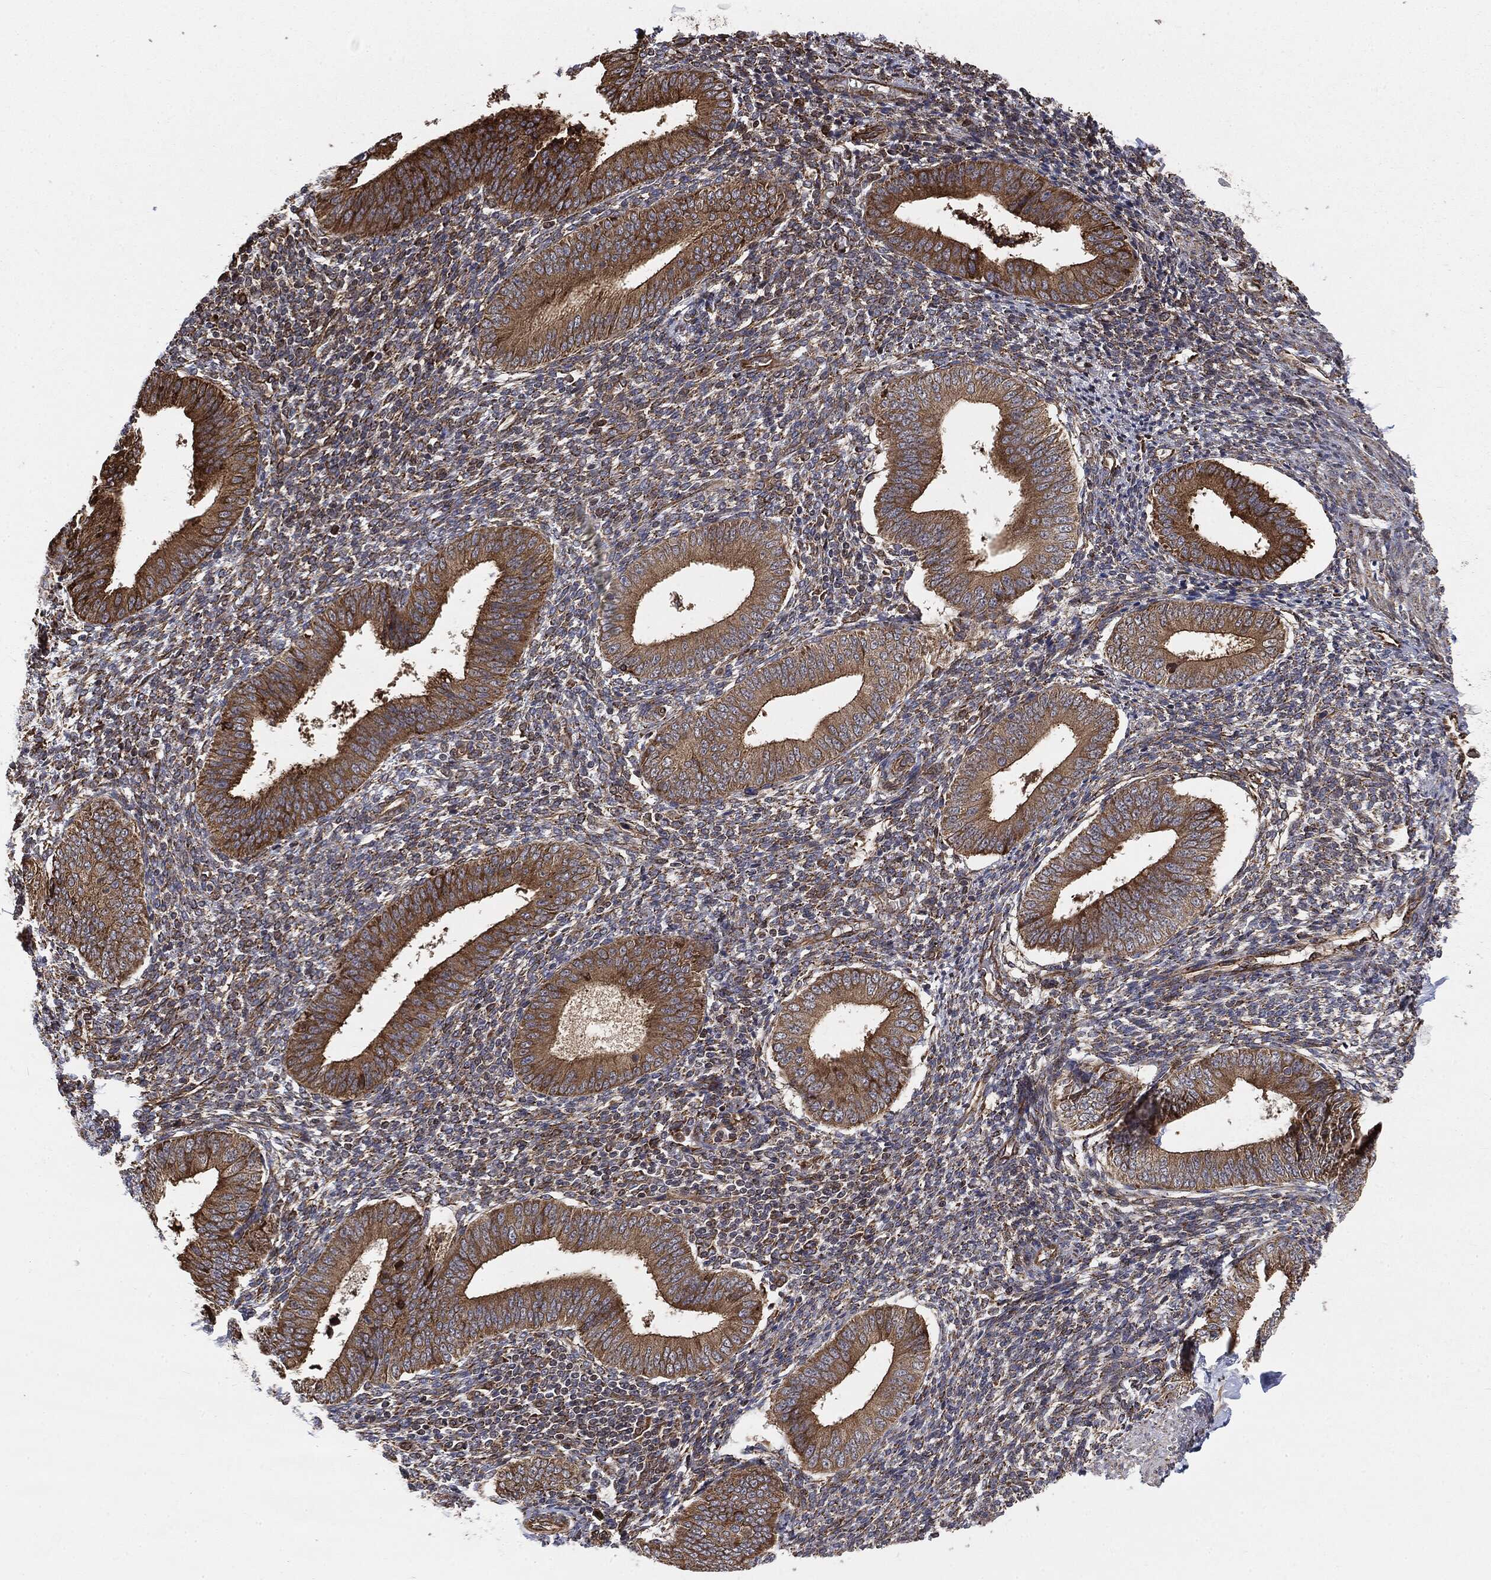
{"staining": {"intensity": "moderate", "quantity": ">75%", "location": "cytoplasmic/membranous"}, "tissue": "endometrium", "cell_type": "Cells in endometrial stroma", "image_type": "normal", "snomed": [{"axis": "morphology", "description": "Normal tissue, NOS"}, {"axis": "topography", "description": "Endometrium"}], "caption": "This photomicrograph reveals unremarkable endometrium stained with immunohistochemistry to label a protein in brown. The cytoplasmic/membranous of cells in endometrial stroma show moderate positivity for the protein. Nuclei are counter-stained blue.", "gene": "CYLD", "patient": {"sex": "female", "age": 39}}